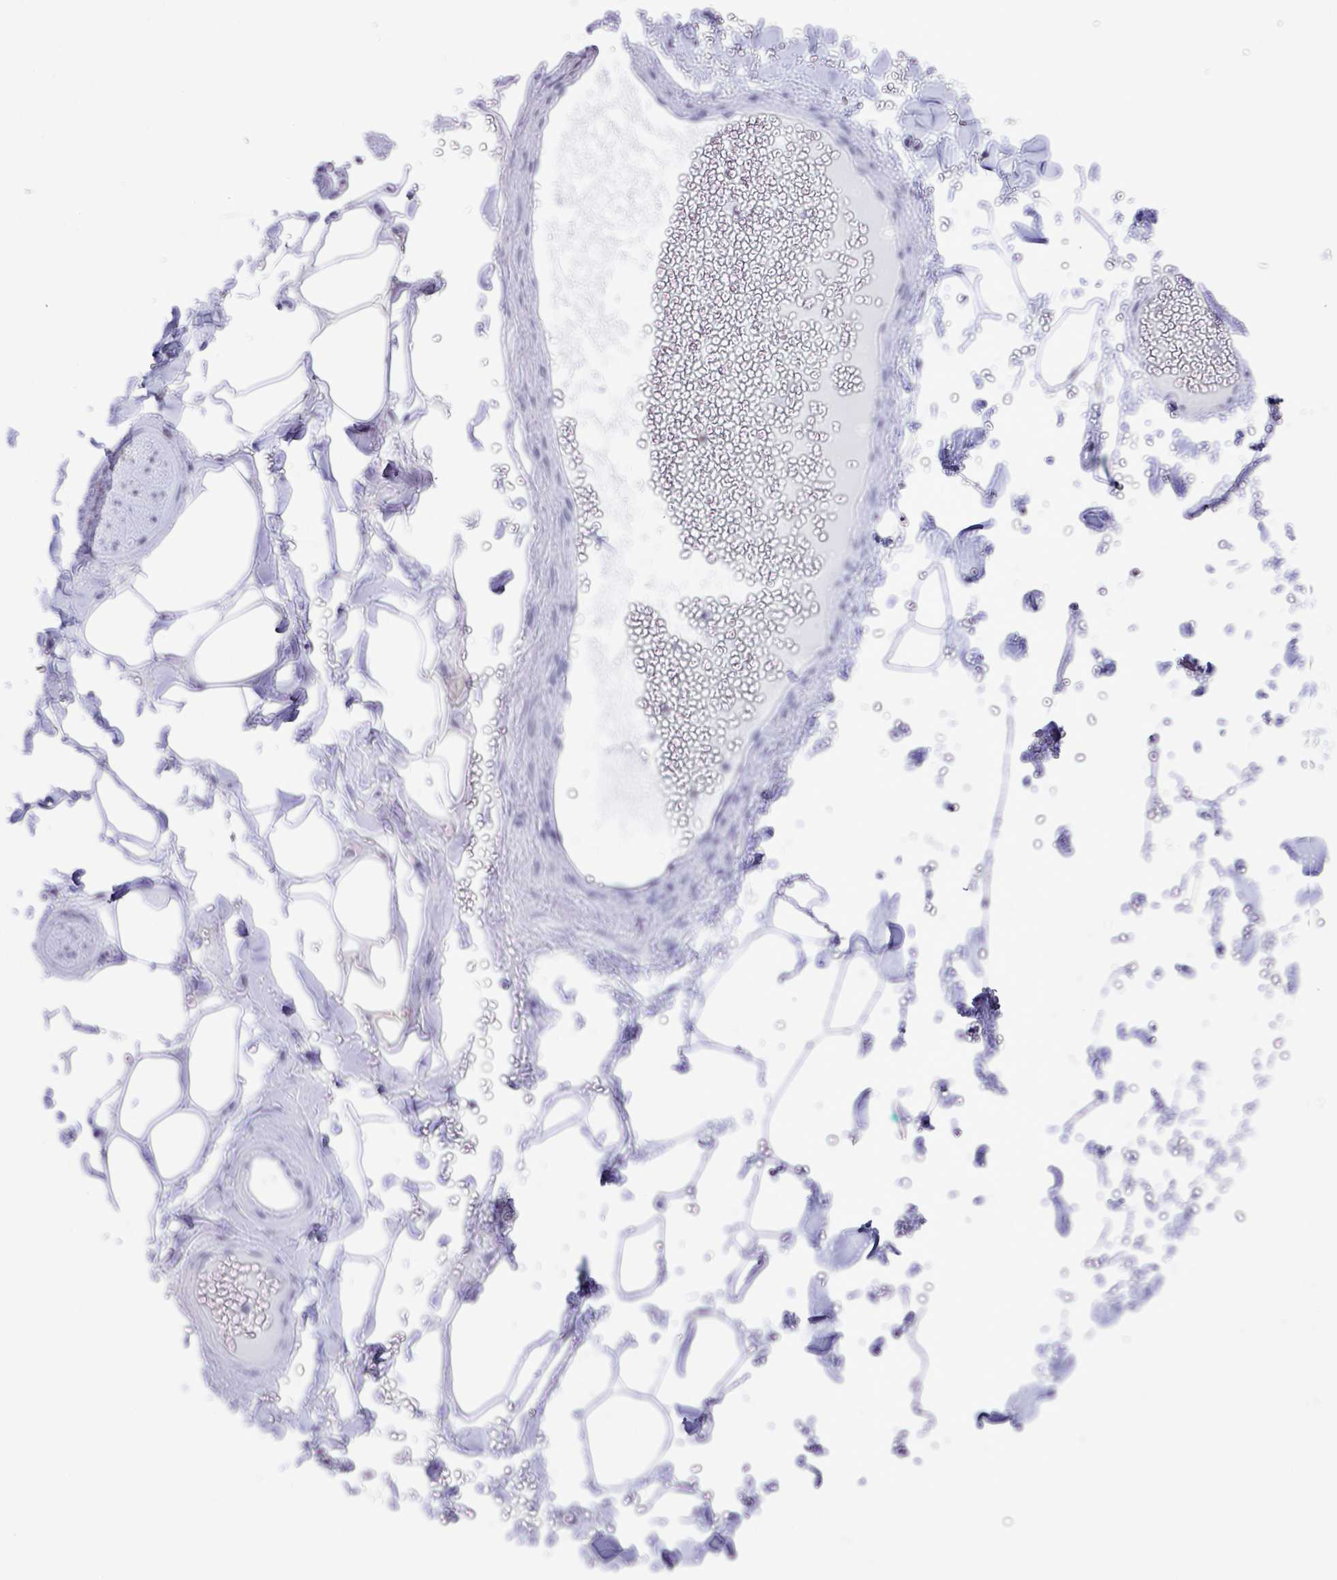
{"staining": {"intensity": "negative", "quantity": "none", "location": "none"}, "tissue": "adipose tissue", "cell_type": "Adipocytes", "image_type": "normal", "snomed": [{"axis": "morphology", "description": "Normal tissue, NOS"}, {"axis": "topography", "description": "Rectum"}, {"axis": "topography", "description": "Peripheral nerve tissue"}], "caption": "A histopathology image of adipose tissue stained for a protein exhibits no brown staining in adipocytes. (Stains: DAB (3,3'-diaminobenzidine) immunohistochemistry (IHC) with hematoxylin counter stain, Microscopy: brightfield microscopy at high magnification).", "gene": "PUF60", "patient": {"sex": "female", "age": 69}}